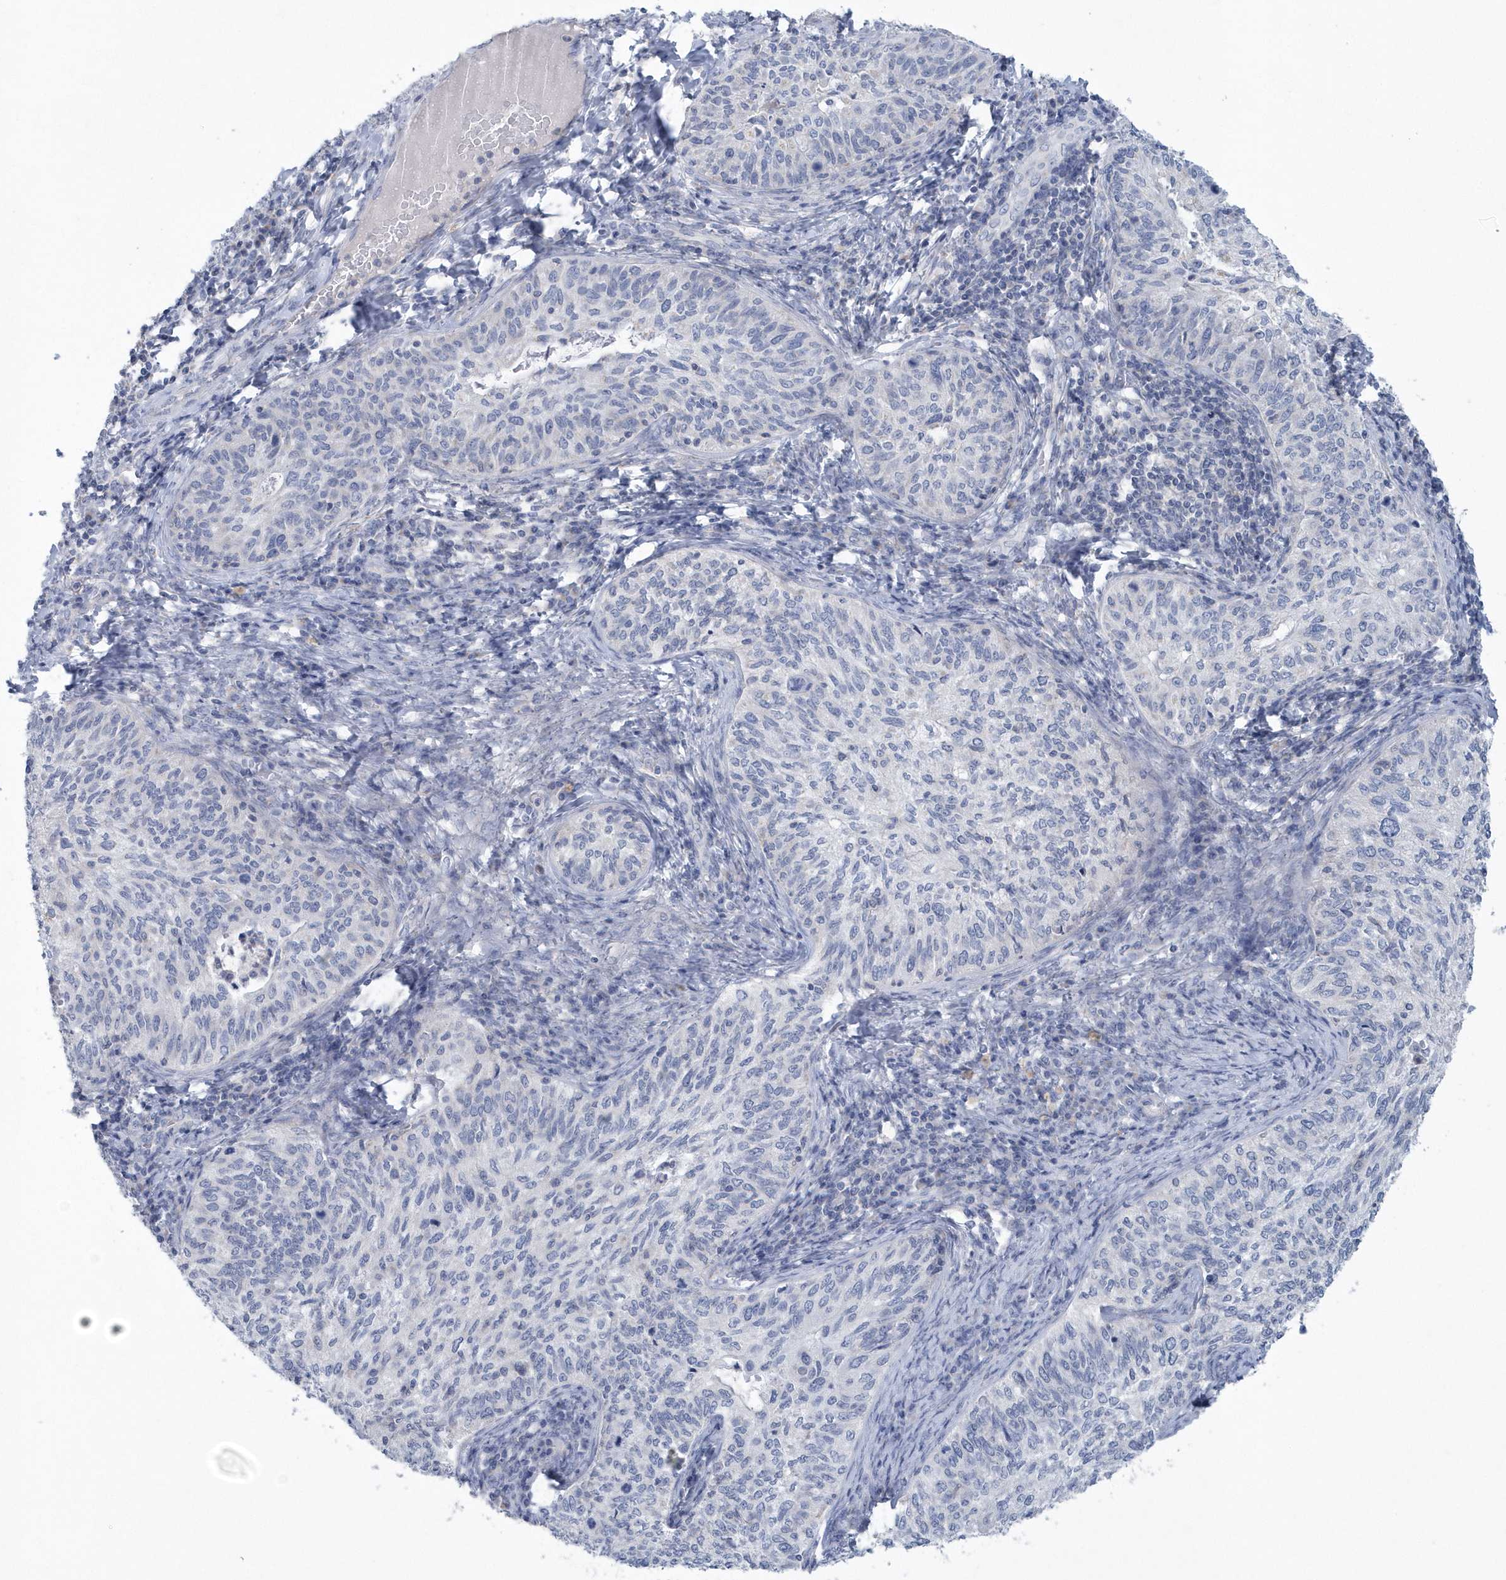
{"staining": {"intensity": "negative", "quantity": "none", "location": "none"}, "tissue": "cervical cancer", "cell_type": "Tumor cells", "image_type": "cancer", "snomed": [{"axis": "morphology", "description": "Squamous cell carcinoma, NOS"}, {"axis": "topography", "description": "Cervix"}], "caption": "Immunohistochemical staining of cervical squamous cell carcinoma exhibits no significant expression in tumor cells.", "gene": "SPATA18", "patient": {"sex": "female", "age": 30}}